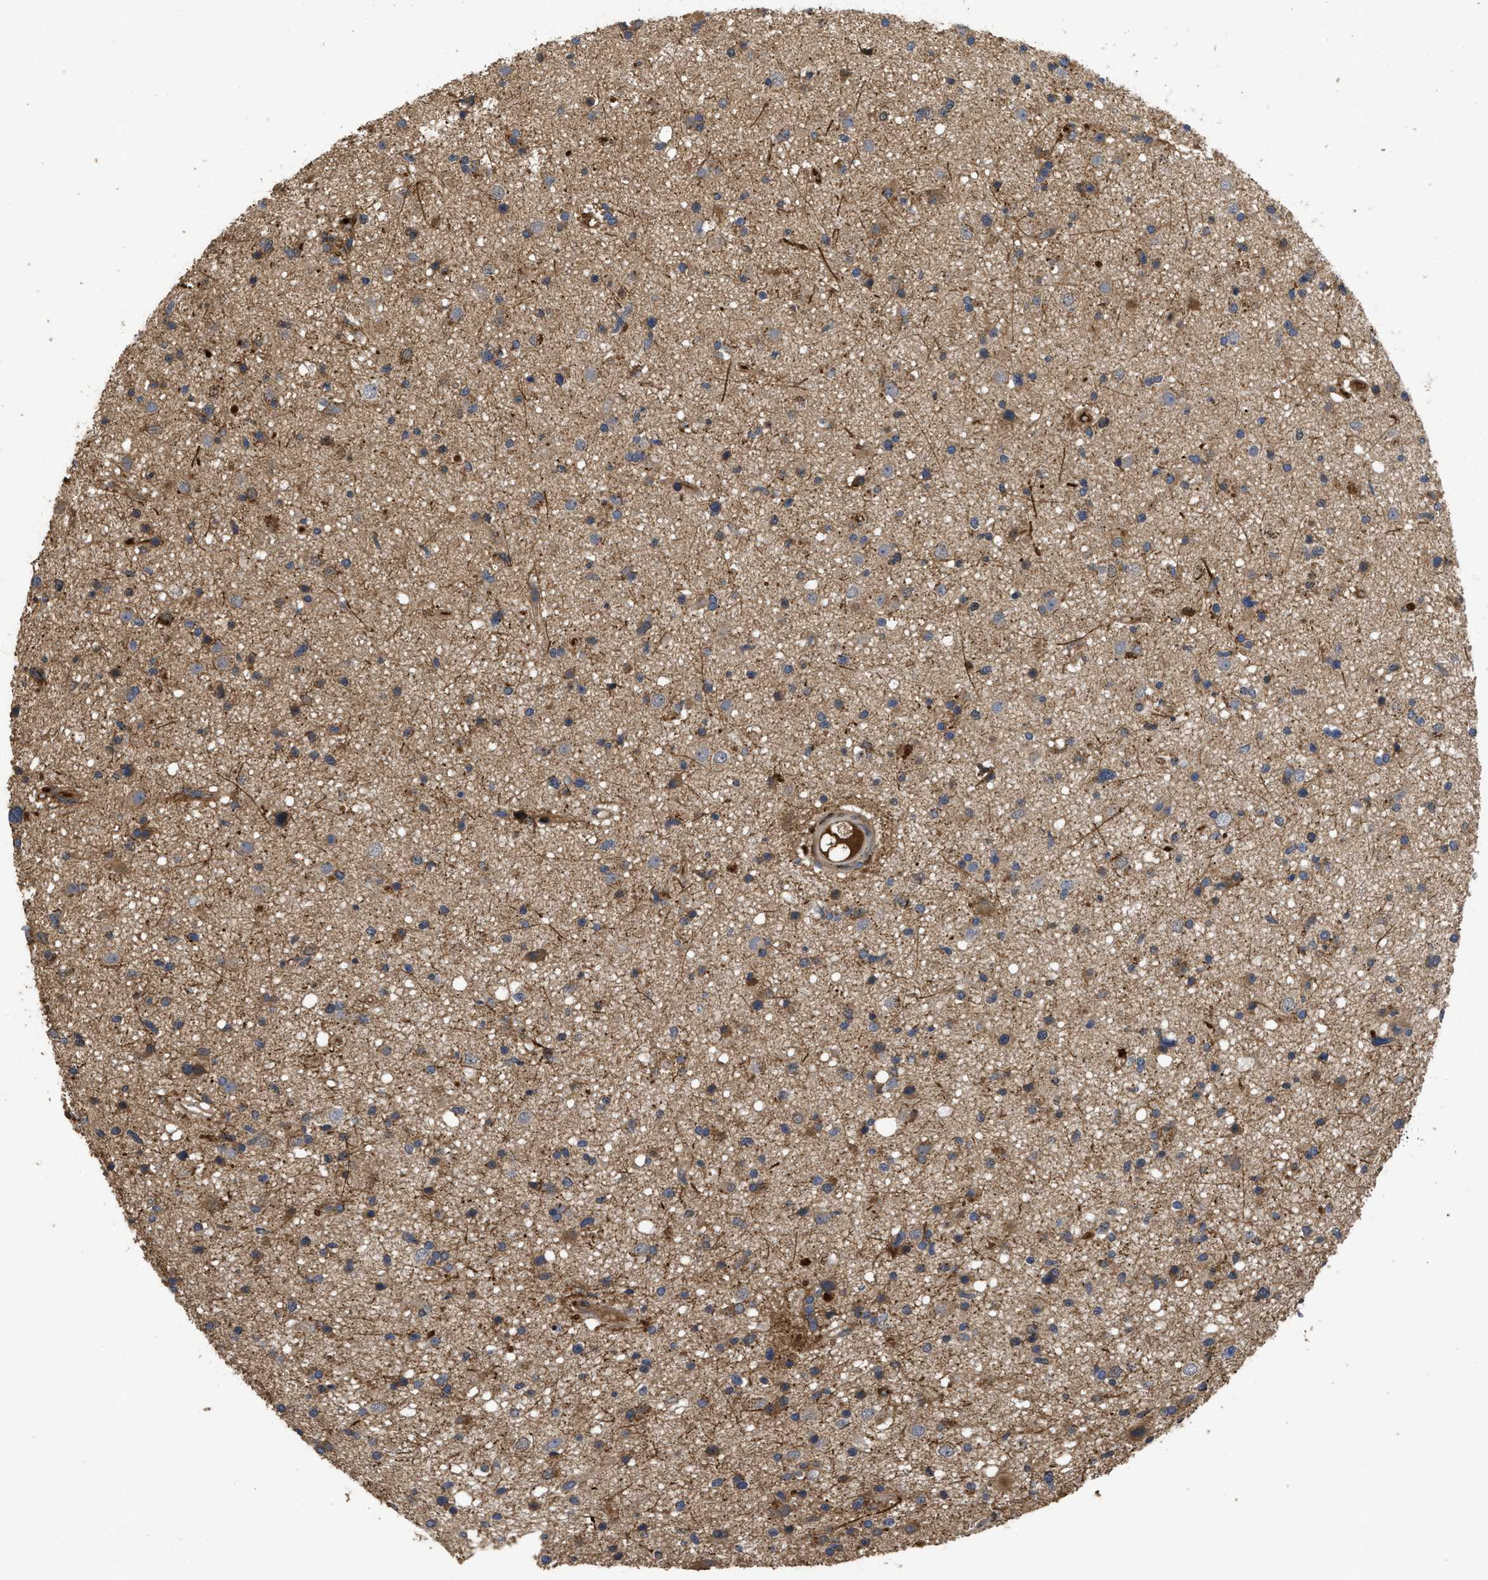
{"staining": {"intensity": "moderate", "quantity": "<25%", "location": "cytoplasmic/membranous"}, "tissue": "glioma", "cell_type": "Tumor cells", "image_type": "cancer", "snomed": [{"axis": "morphology", "description": "Glioma, malignant, High grade"}, {"axis": "topography", "description": "Brain"}], "caption": "Malignant glioma (high-grade) stained with a brown dye displays moderate cytoplasmic/membranous positive staining in about <25% of tumor cells.", "gene": "CBR3", "patient": {"sex": "male", "age": 33}}